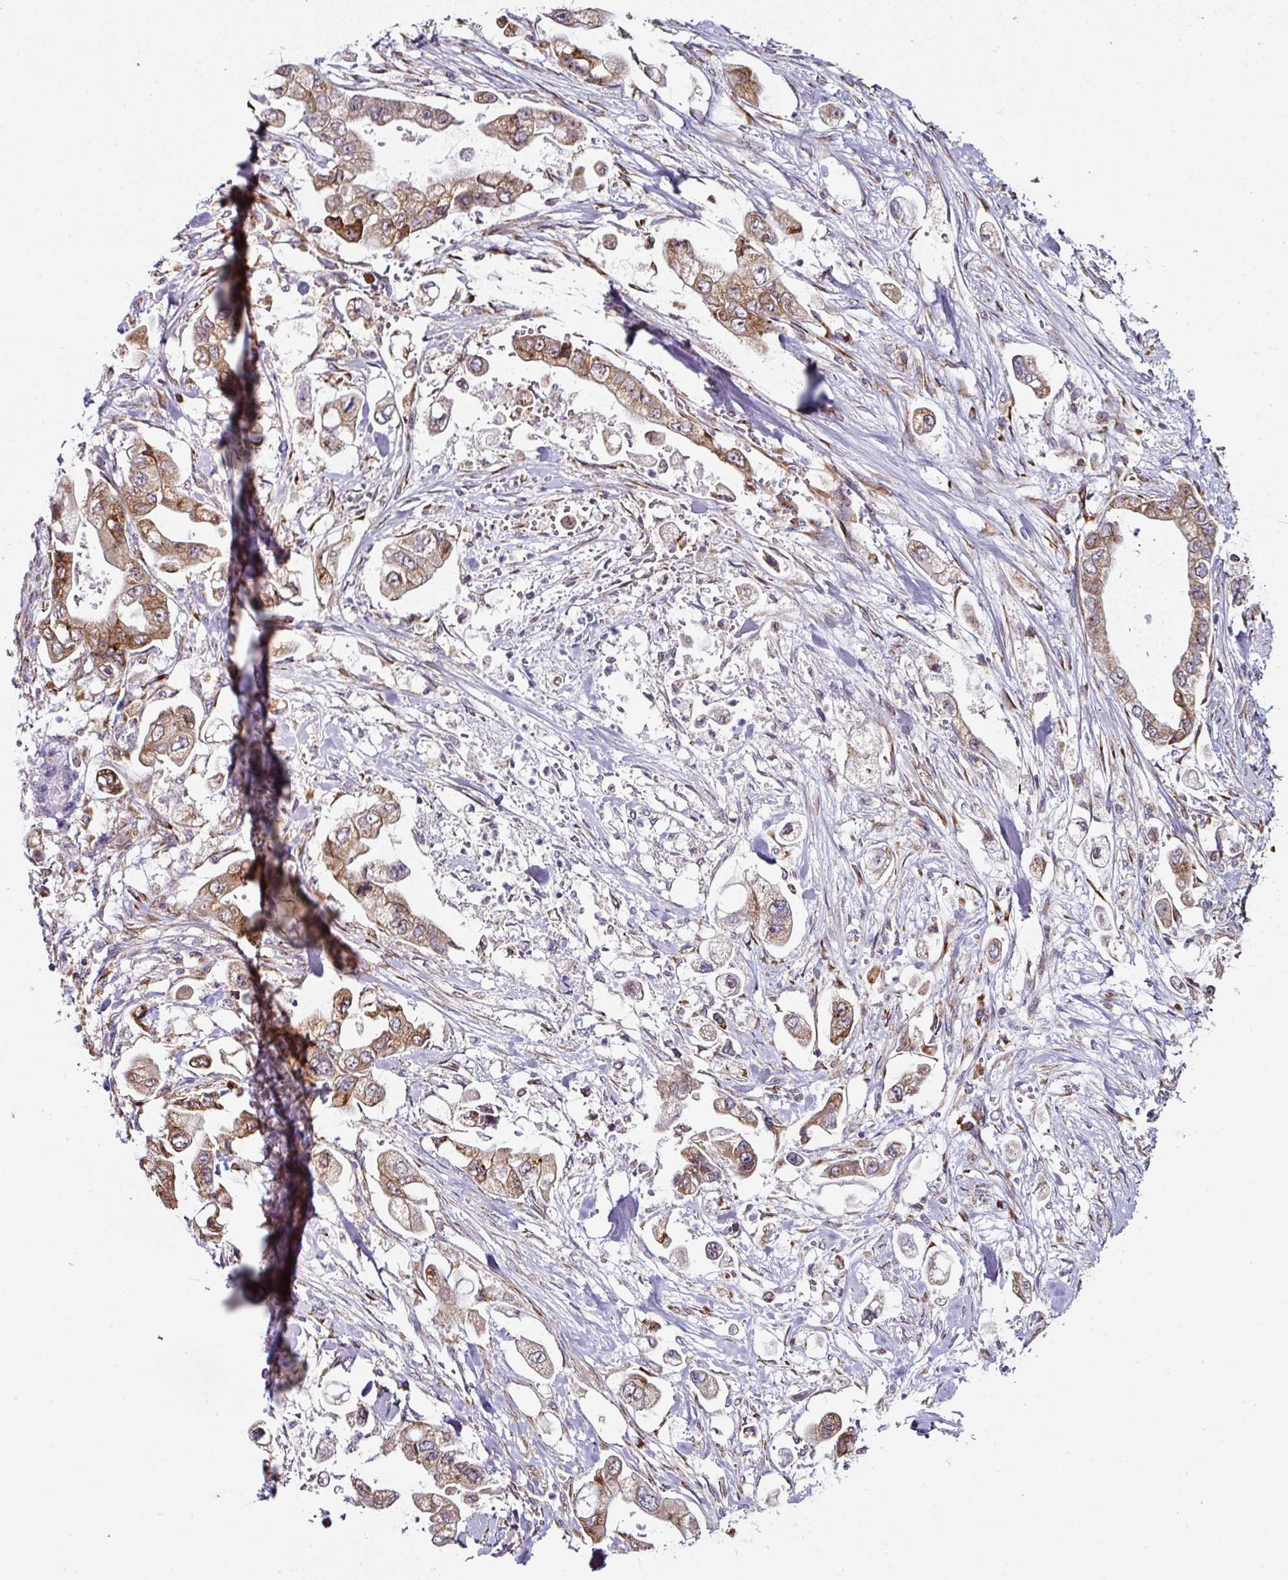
{"staining": {"intensity": "moderate", "quantity": ">75%", "location": "cytoplasmic/membranous"}, "tissue": "stomach cancer", "cell_type": "Tumor cells", "image_type": "cancer", "snomed": [{"axis": "morphology", "description": "Adenocarcinoma, NOS"}, {"axis": "topography", "description": "Stomach"}], "caption": "A histopathology image of stomach adenocarcinoma stained for a protein exhibits moderate cytoplasmic/membranous brown staining in tumor cells. (DAB (3,3'-diaminobenzidine) = brown stain, brightfield microscopy at high magnification).", "gene": "APOLD1", "patient": {"sex": "male", "age": 62}}